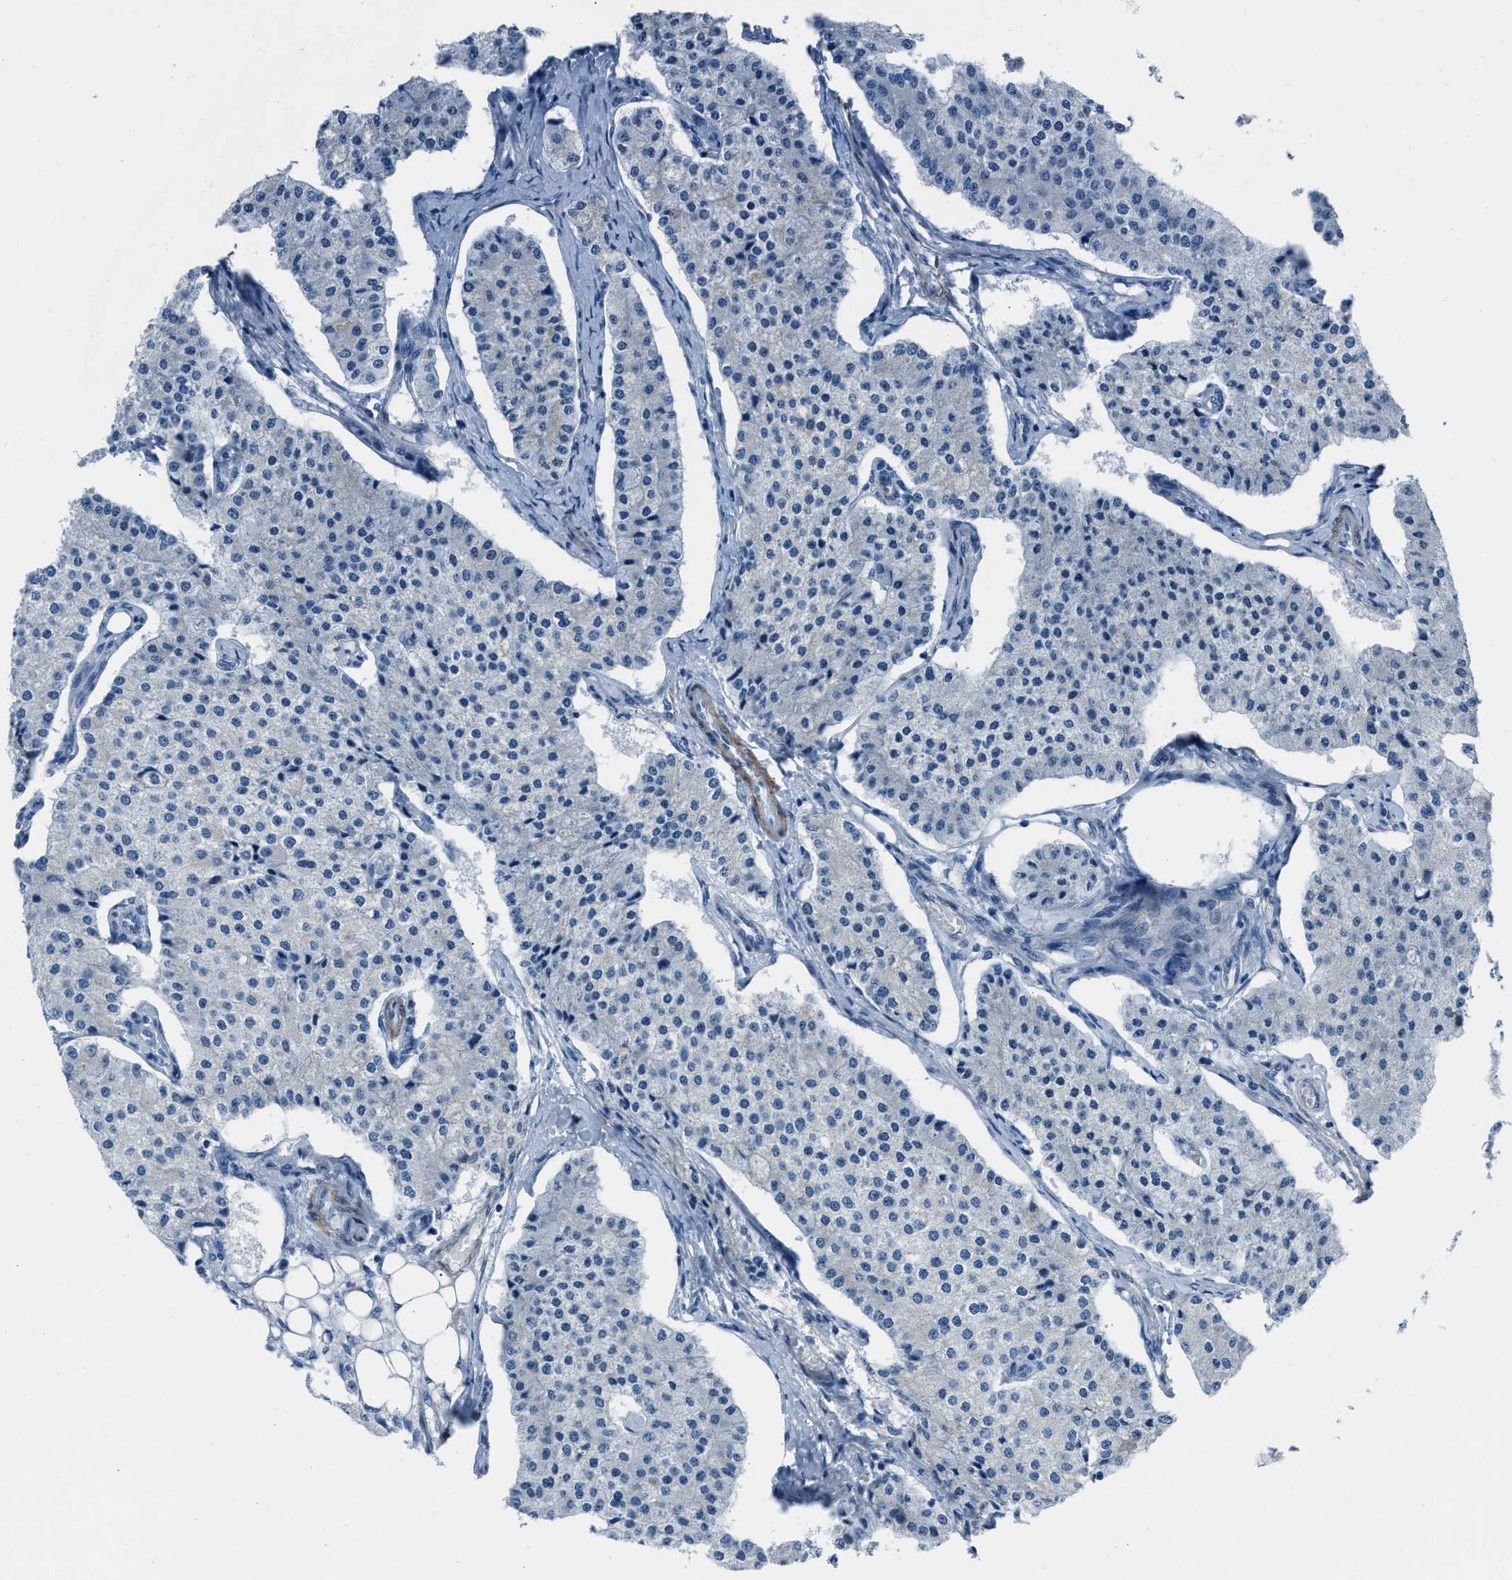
{"staining": {"intensity": "negative", "quantity": "none", "location": "none"}, "tissue": "carcinoid", "cell_type": "Tumor cells", "image_type": "cancer", "snomed": [{"axis": "morphology", "description": "Carcinoid, malignant, NOS"}, {"axis": "topography", "description": "Colon"}], "caption": "A micrograph of malignant carcinoid stained for a protein demonstrates no brown staining in tumor cells. (Brightfield microscopy of DAB immunohistochemistry at high magnification).", "gene": "SPATC1L", "patient": {"sex": "female", "age": 52}}